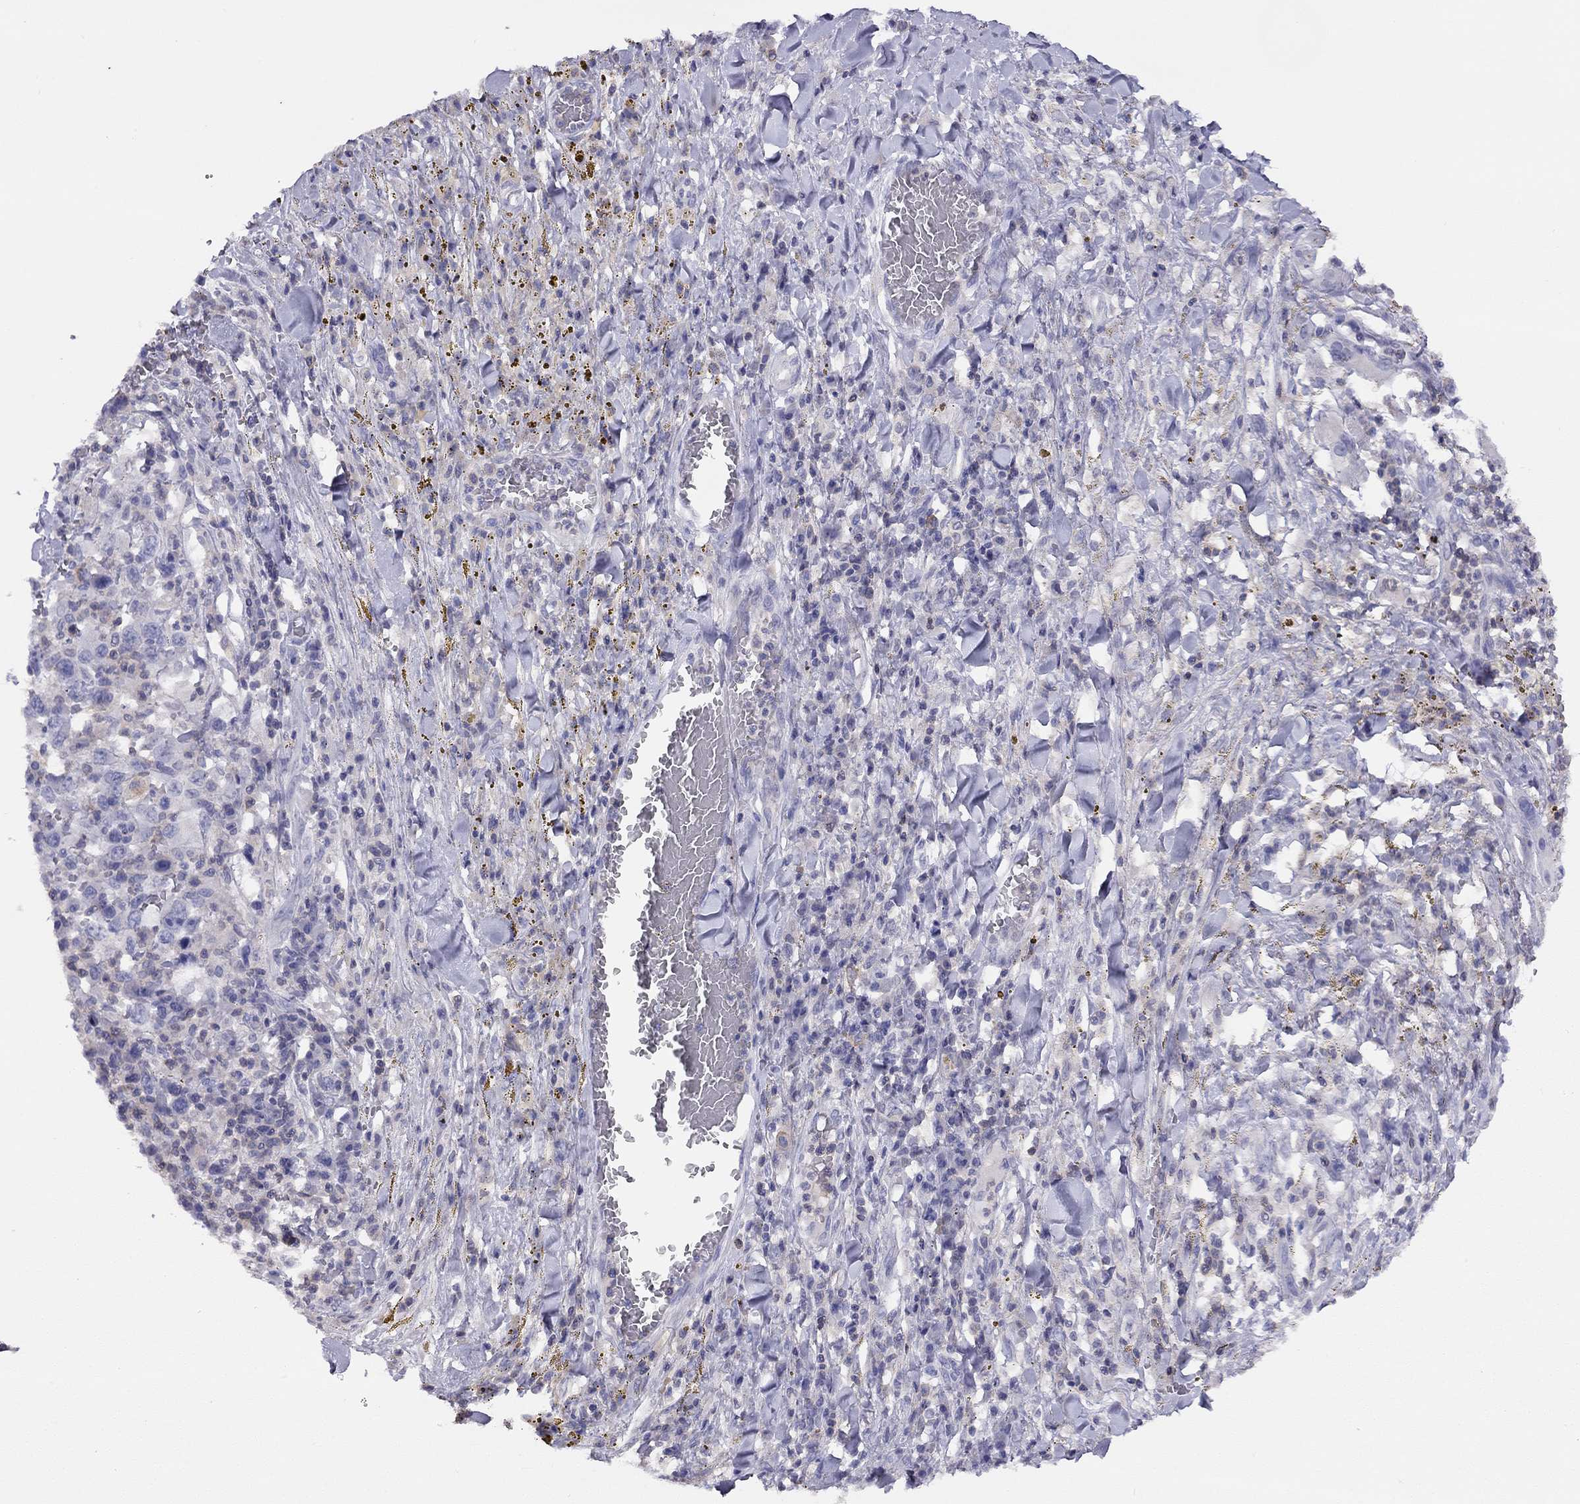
{"staining": {"intensity": "negative", "quantity": "none", "location": "none"}, "tissue": "melanoma", "cell_type": "Tumor cells", "image_type": "cancer", "snomed": [{"axis": "morphology", "description": "Malignant melanoma, NOS"}, {"axis": "topography", "description": "Skin"}], "caption": "The immunohistochemistry (IHC) histopathology image has no significant expression in tumor cells of malignant melanoma tissue. The staining was performed using DAB (3,3'-diaminobenzidine) to visualize the protein expression in brown, while the nuclei were stained in blue with hematoxylin (Magnification: 20x).", "gene": "CITED1", "patient": {"sex": "female", "age": 91}}